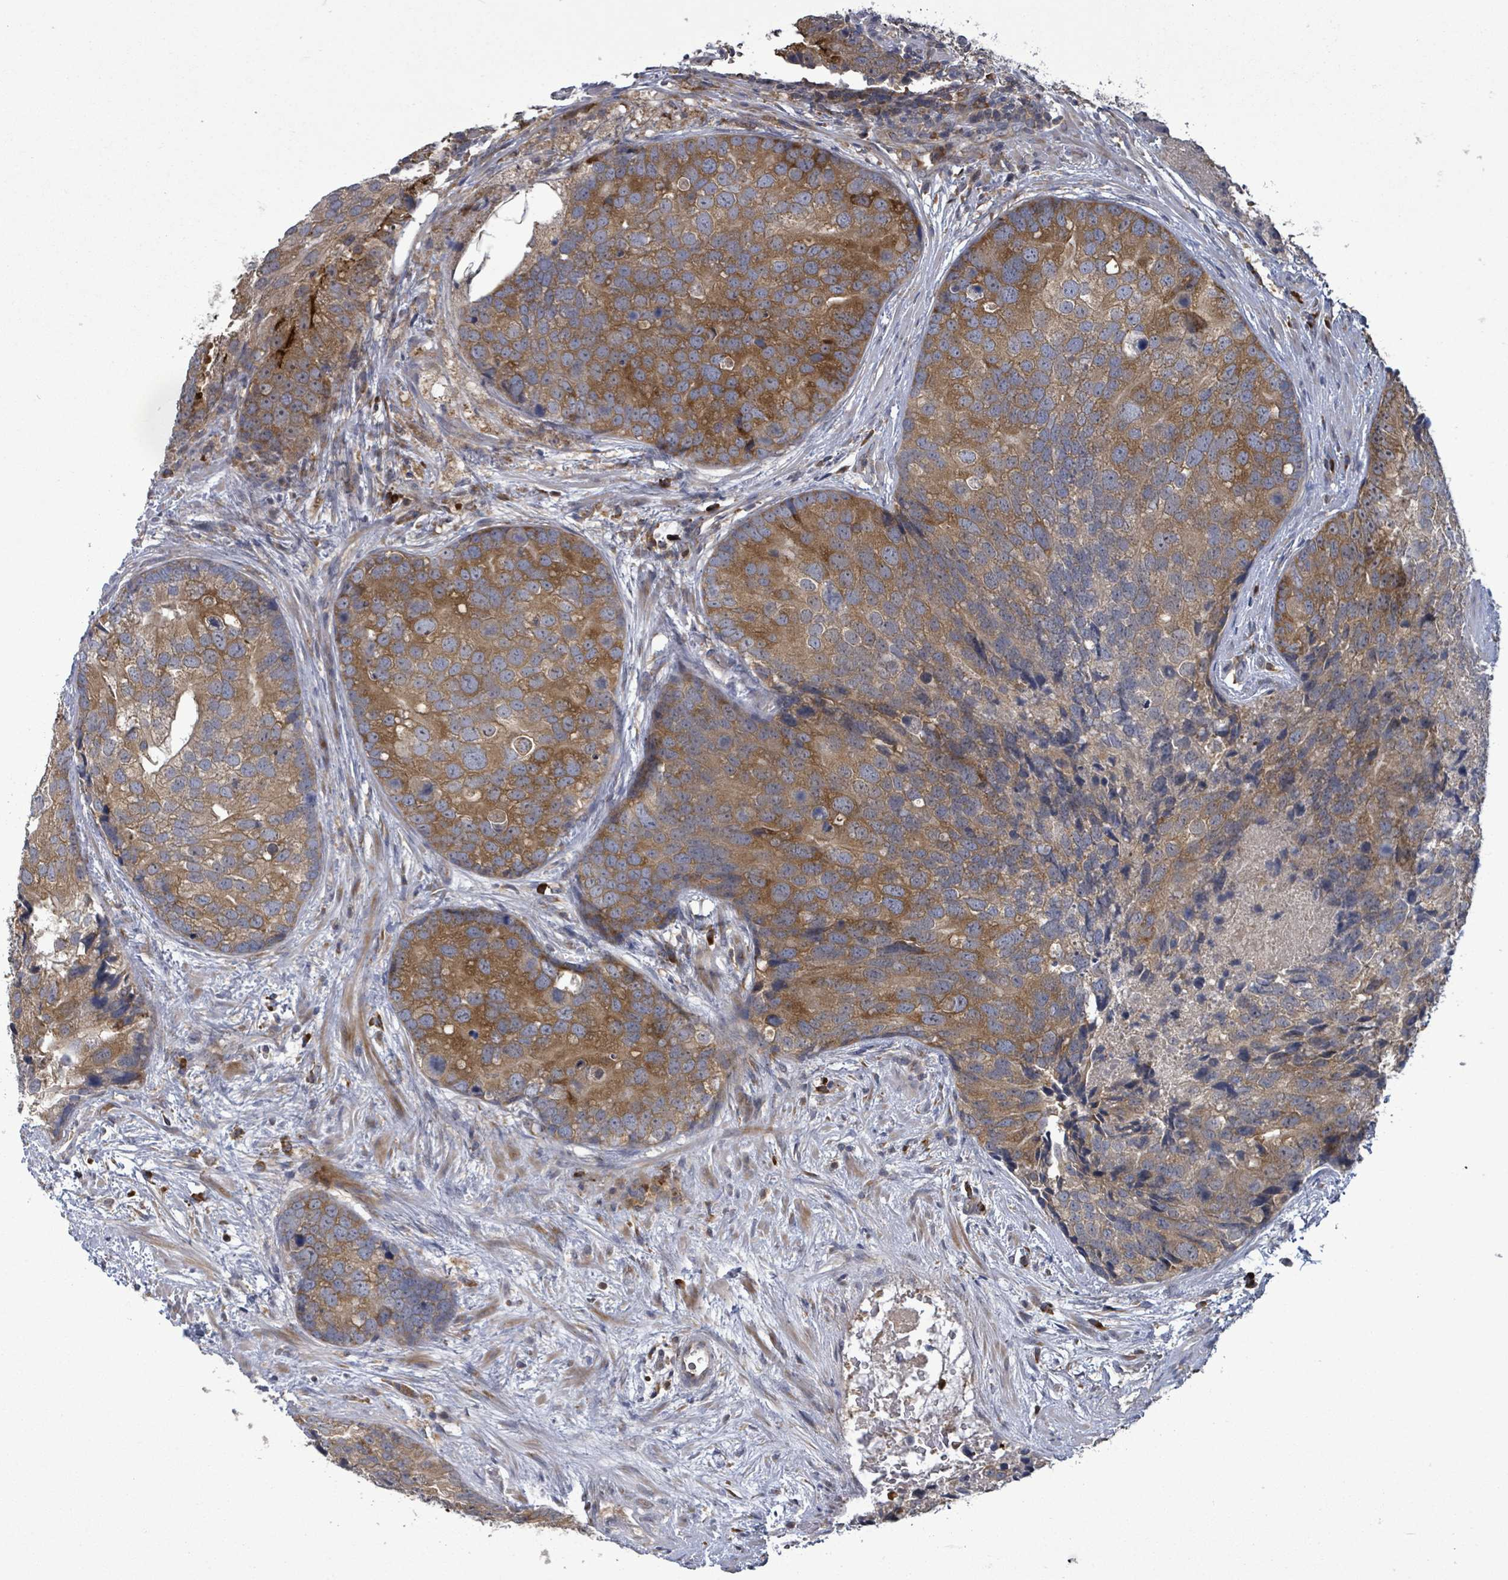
{"staining": {"intensity": "moderate", "quantity": ">75%", "location": "cytoplasmic/membranous"}, "tissue": "prostate cancer", "cell_type": "Tumor cells", "image_type": "cancer", "snomed": [{"axis": "morphology", "description": "Adenocarcinoma, High grade"}, {"axis": "topography", "description": "Prostate"}], "caption": "Immunohistochemical staining of human prostate adenocarcinoma (high-grade) reveals moderate cytoplasmic/membranous protein staining in approximately >75% of tumor cells.", "gene": "SERPINE3", "patient": {"sex": "male", "age": 62}}